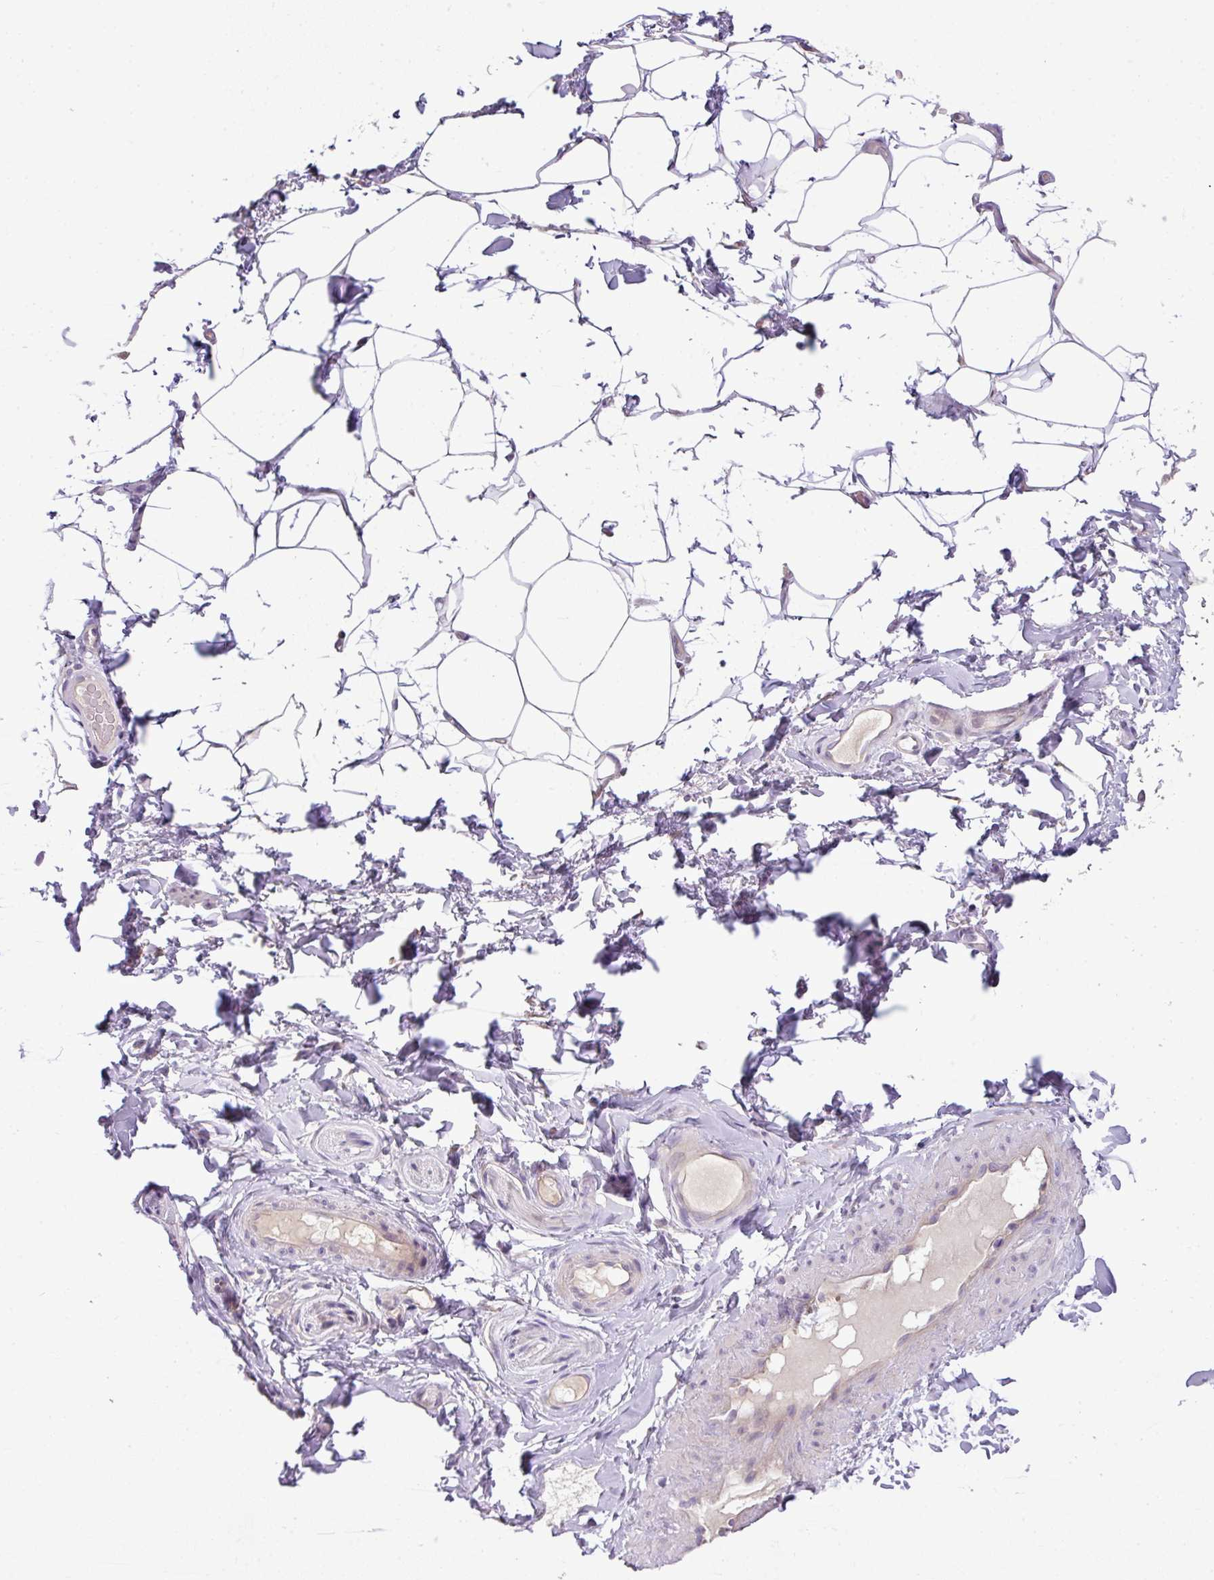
{"staining": {"intensity": "negative", "quantity": "none", "location": "none"}, "tissue": "adipose tissue", "cell_type": "Adipocytes", "image_type": "normal", "snomed": [{"axis": "morphology", "description": "Normal tissue, NOS"}, {"axis": "topography", "description": "Vascular tissue"}, {"axis": "topography", "description": "Peripheral nerve tissue"}], "caption": "There is no significant expression in adipocytes of adipose tissue. The staining was performed using DAB (3,3'-diaminobenzidine) to visualize the protein expression in brown, while the nuclei were stained in blue with hematoxylin (Magnification: 20x).", "gene": "PIK3R5", "patient": {"sex": "male", "age": 41}}